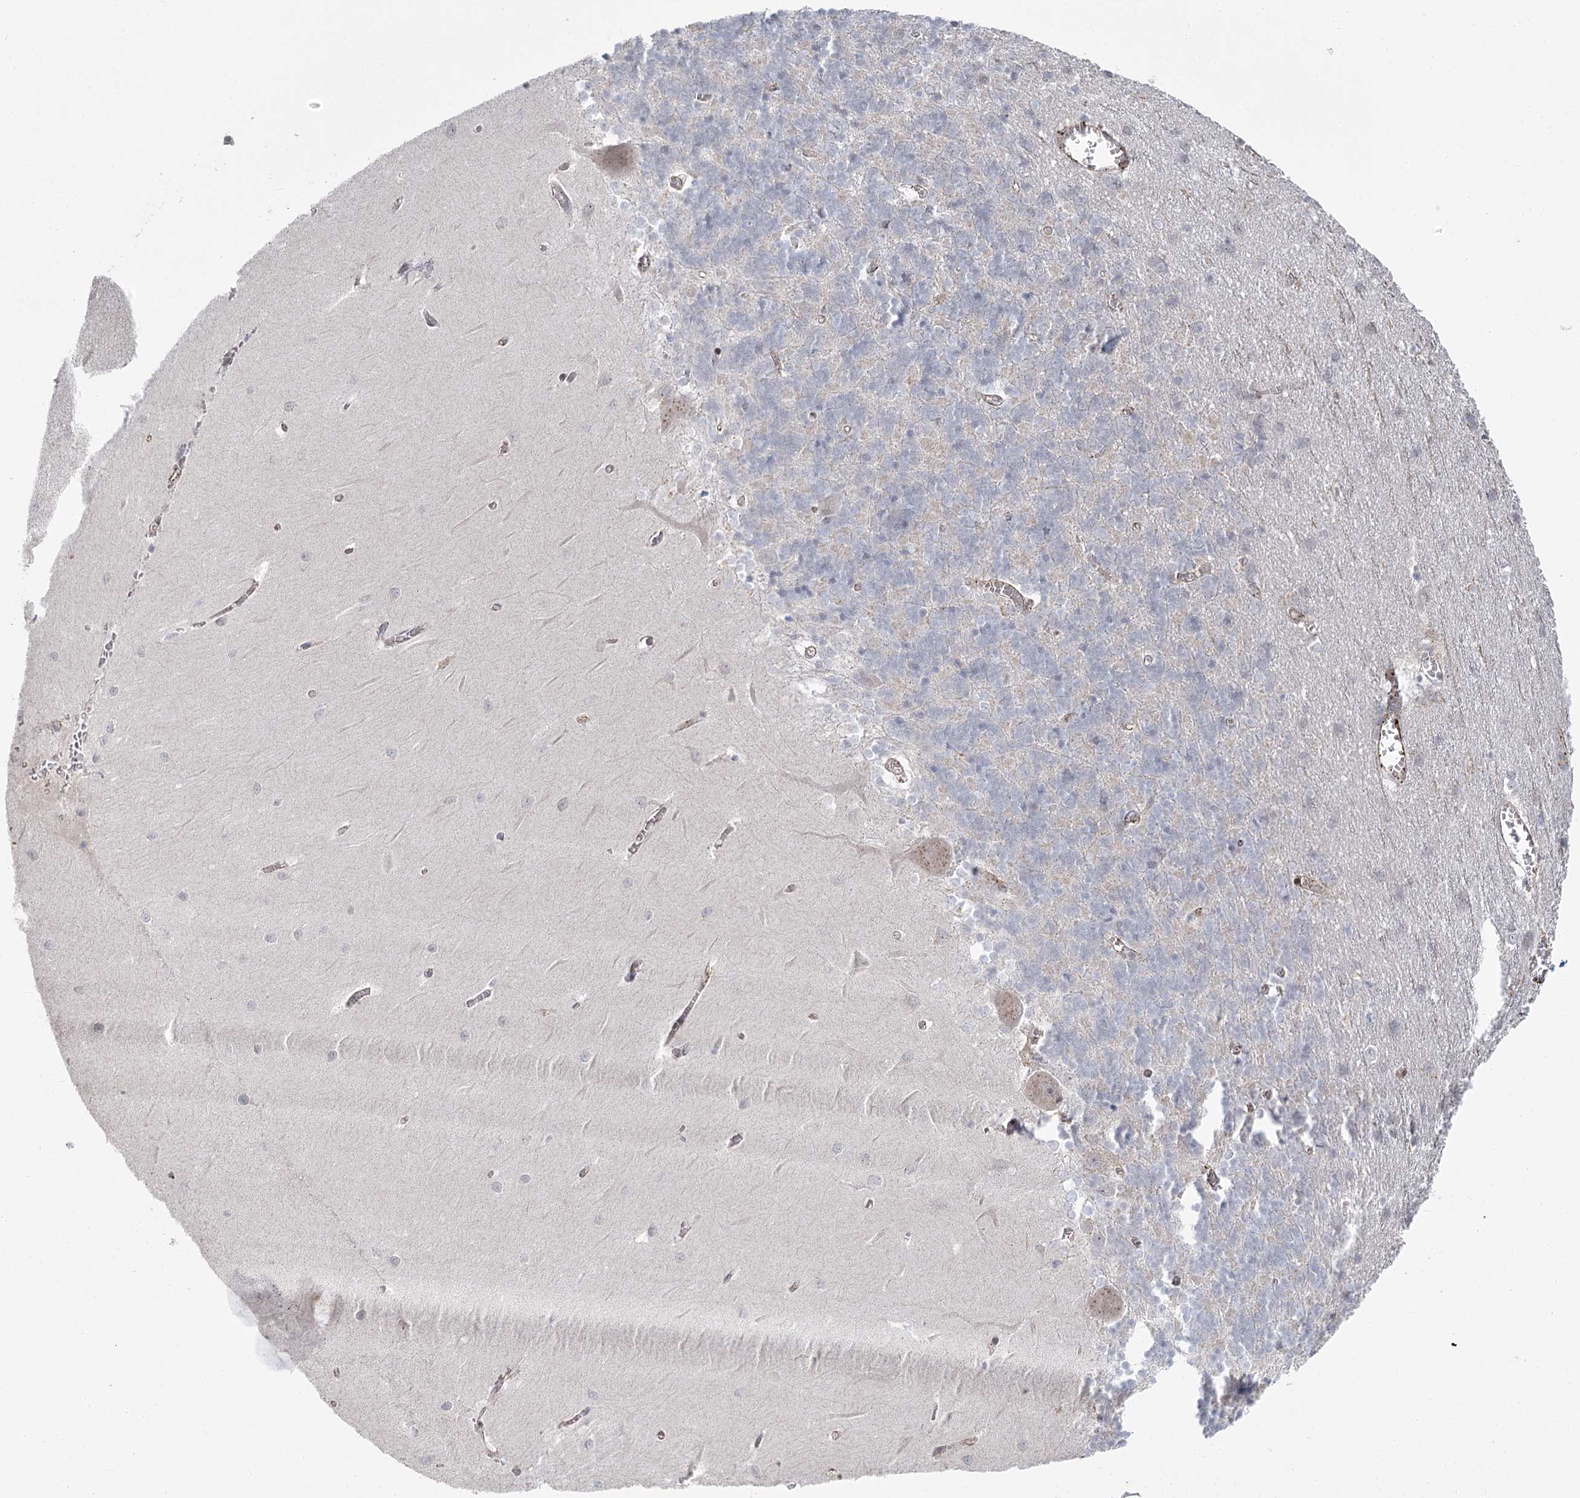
{"staining": {"intensity": "negative", "quantity": "none", "location": "none"}, "tissue": "cerebellum", "cell_type": "Cells in granular layer", "image_type": "normal", "snomed": [{"axis": "morphology", "description": "Normal tissue, NOS"}, {"axis": "topography", "description": "Cerebellum"}], "caption": "The IHC image has no significant positivity in cells in granular layer of cerebellum. Brightfield microscopy of immunohistochemistry (IHC) stained with DAB (brown) and hematoxylin (blue), captured at high magnification.", "gene": "AMTN", "patient": {"sex": "male", "age": 37}}